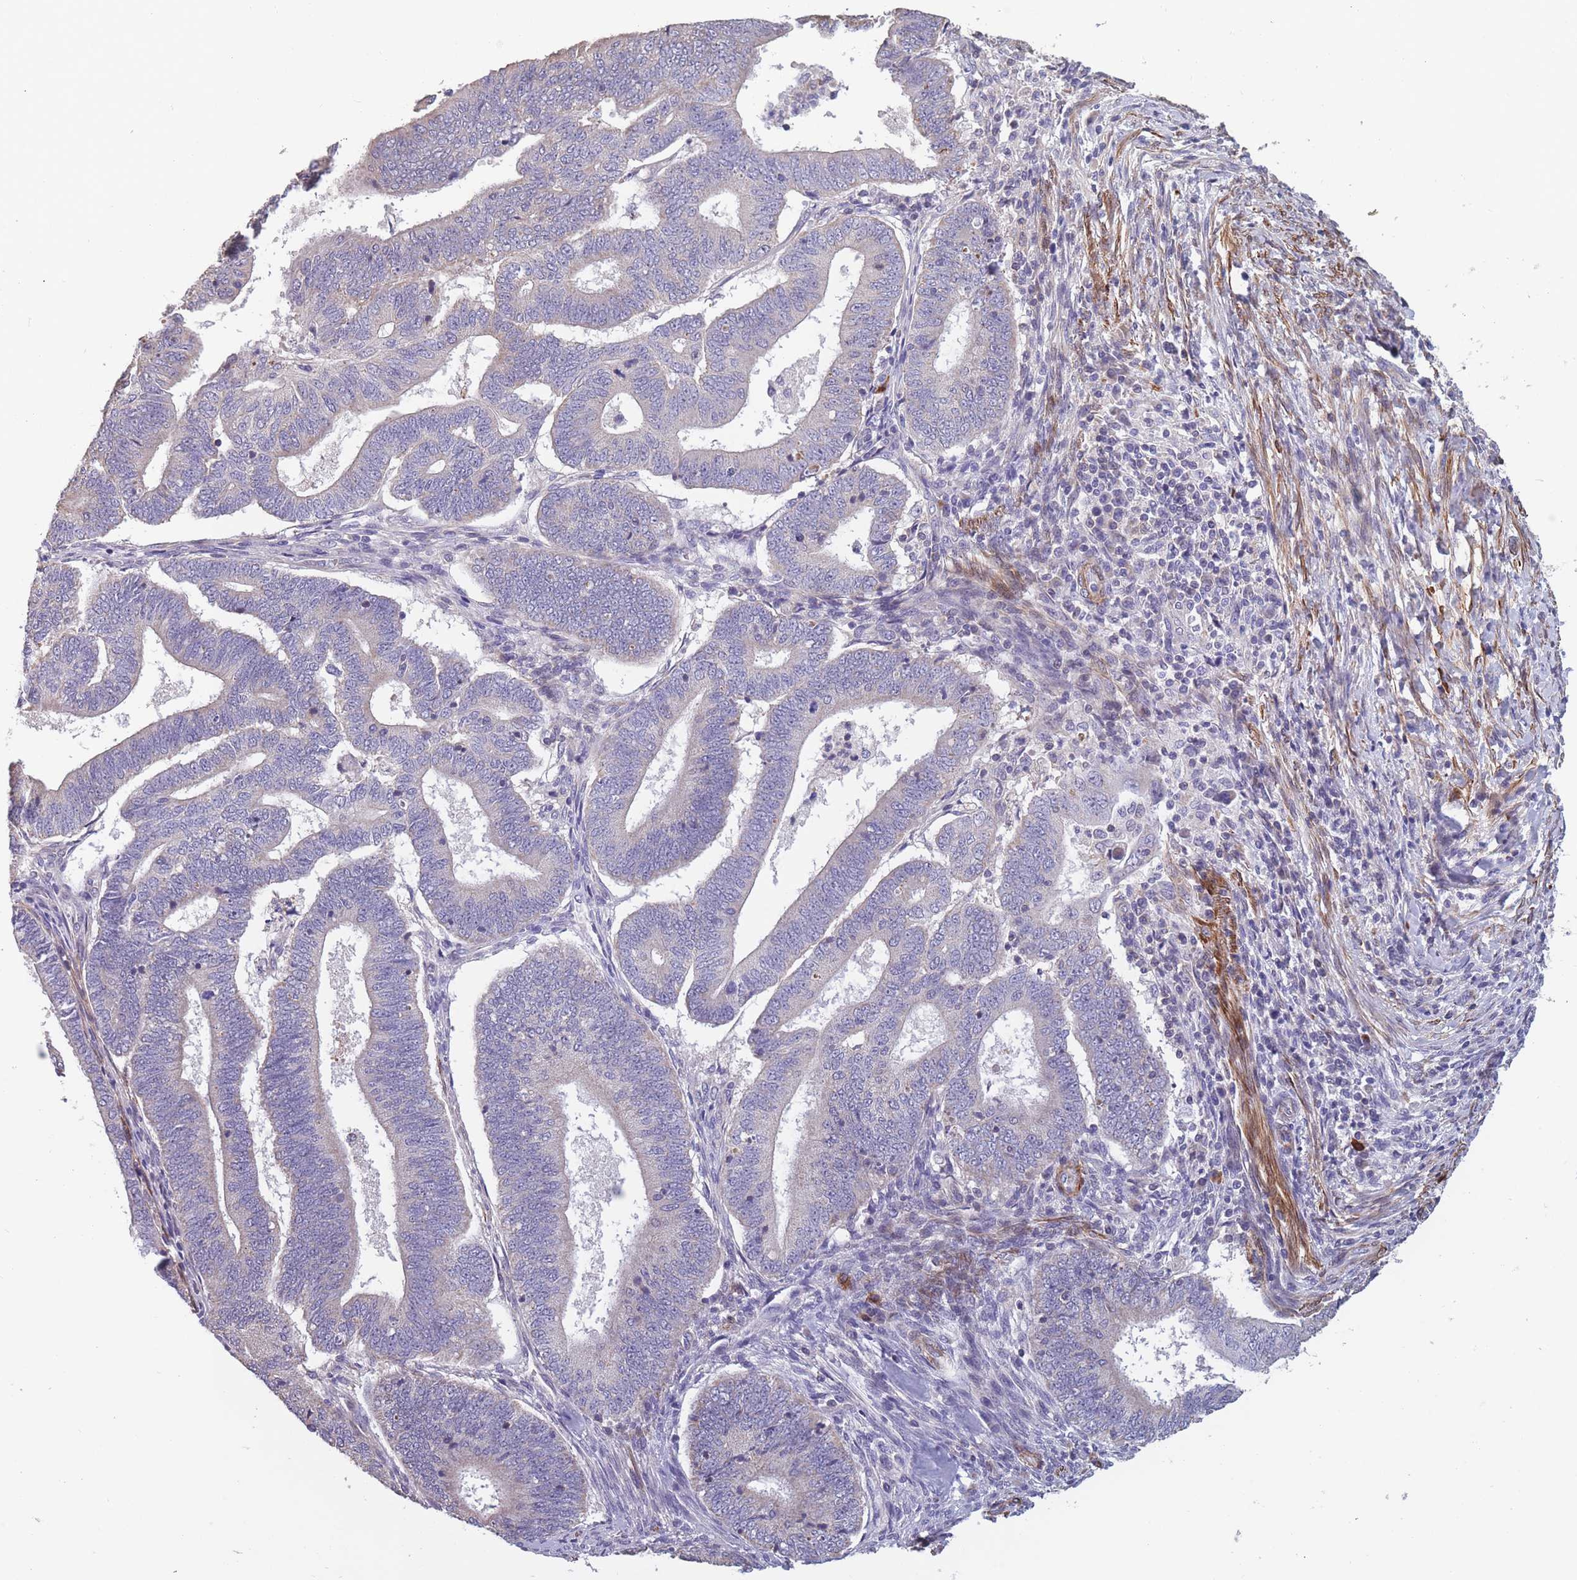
{"staining": {"intensity": "negative", "quantity": "none", "location": "none"}, "tissue": "endometrial cancer", "cell_type": "Tumor cells", "image_type": "cancer", "snomed": [{"axis": "morphology", "description": "Adenocarcinoma, NOS"}, {"axis": "topography", "description": "Endometrium"}], "caption": "Immunohistochemistry (IHC) micrograph of neoplastic tissue: endometrial cancer stained with DAB exhibits no significant protein expression in tumor cells. (DAB immunohistochemistry visualized using brightfield microscopy, high magnification).", "gene": "TOMM40L", "patient": {"sex": "female", "age": 70}}